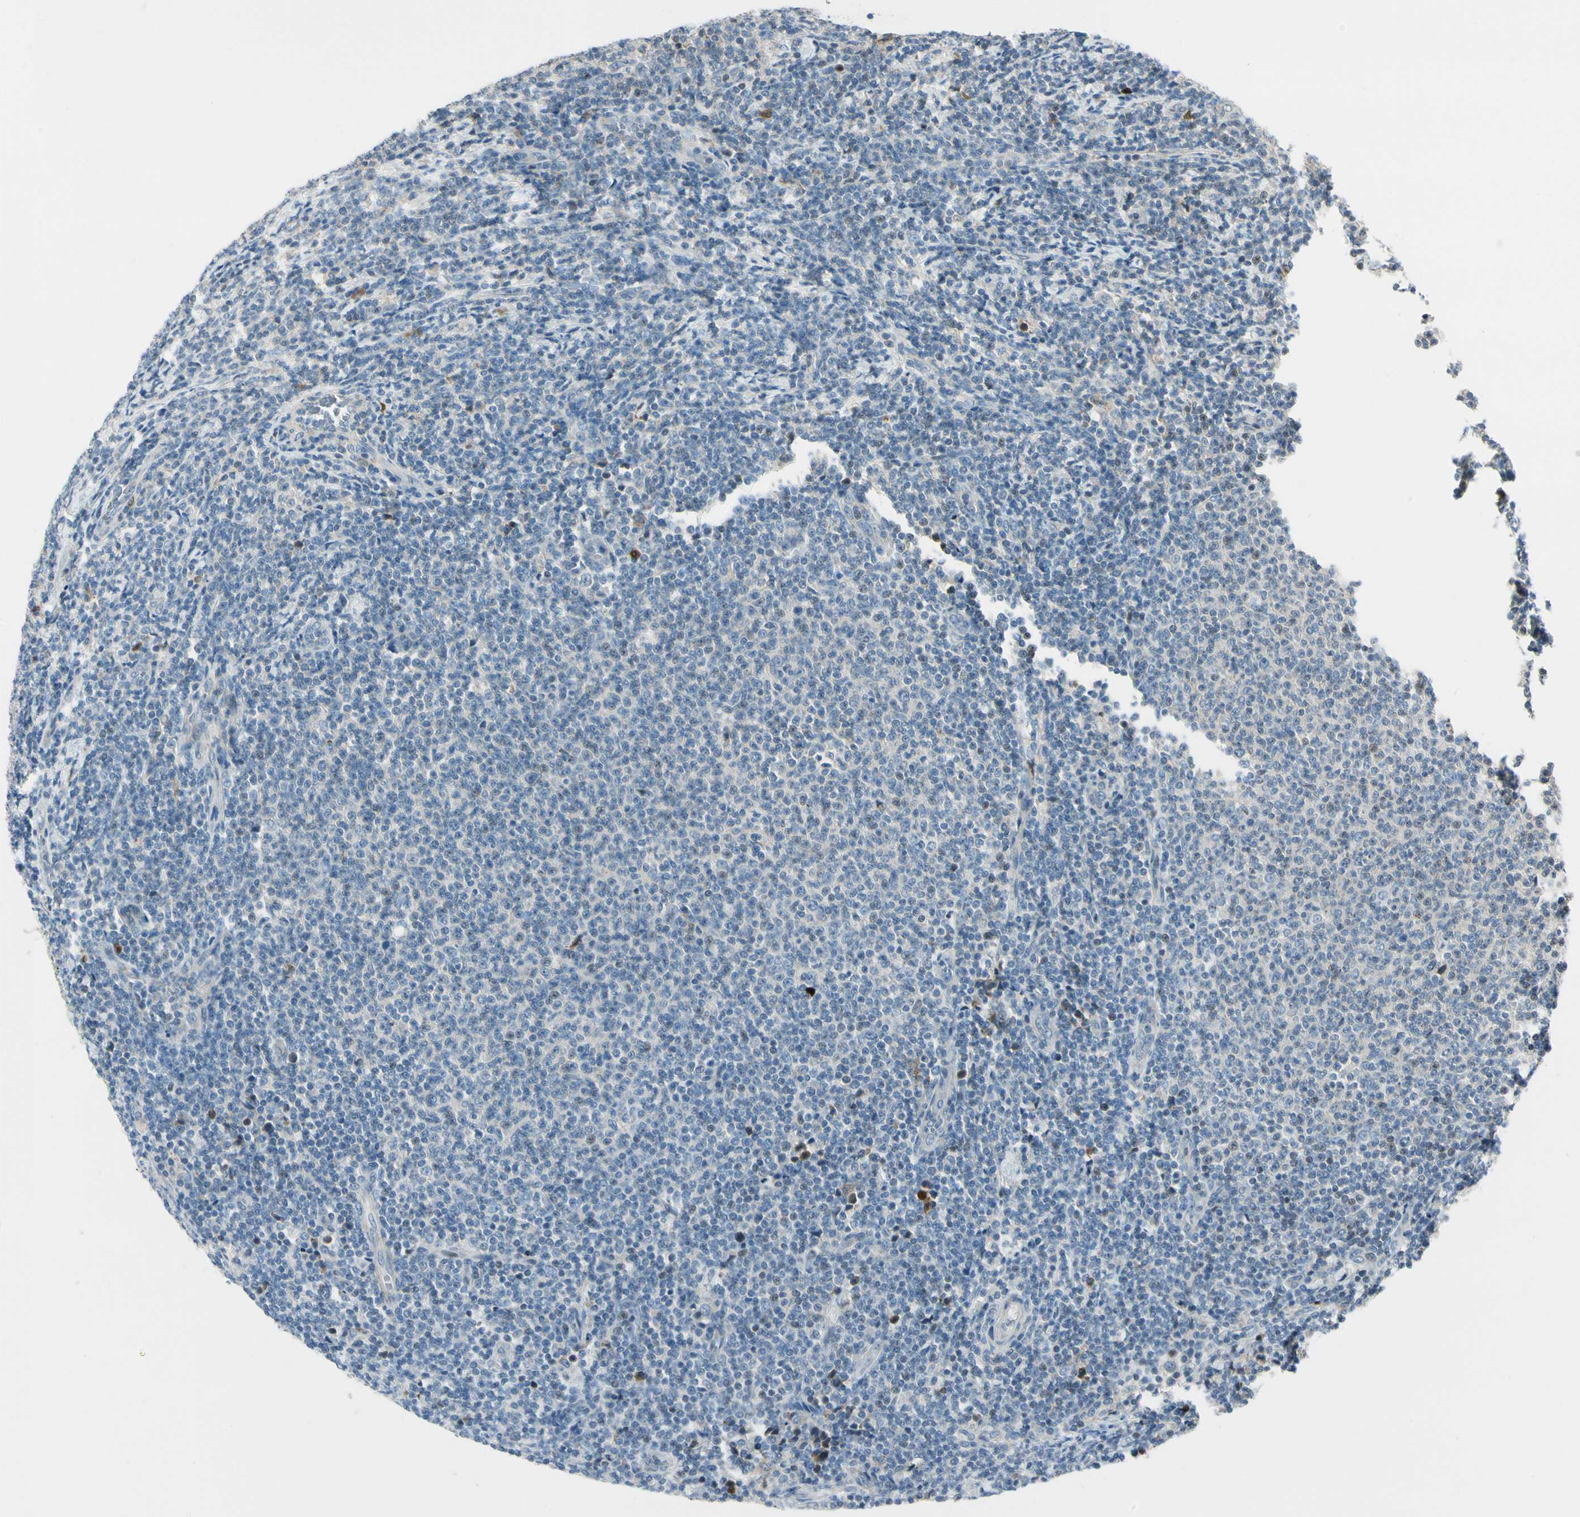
{"staining": {"intensity": "negative", "quantity": "none", "location": "none"}, "tissue": "lymphoma", "cell_type": "Tumor cells", "image_type": "cancer", "snomed": [{"axis": "morphology", "description": "Malignant lymphoma, non-Hodgkin's type, Low grade"}, {"axis": "topography", "description": "Lymph node"}], "caption": "IHC image of human malignant lymphoma, non-Hodgkin's type (low-grade) stained for a protein (brown), which reveals no expression in tumor cells.", "gene": "CDH6", "patient": {"sex": "male", "age": 66}}